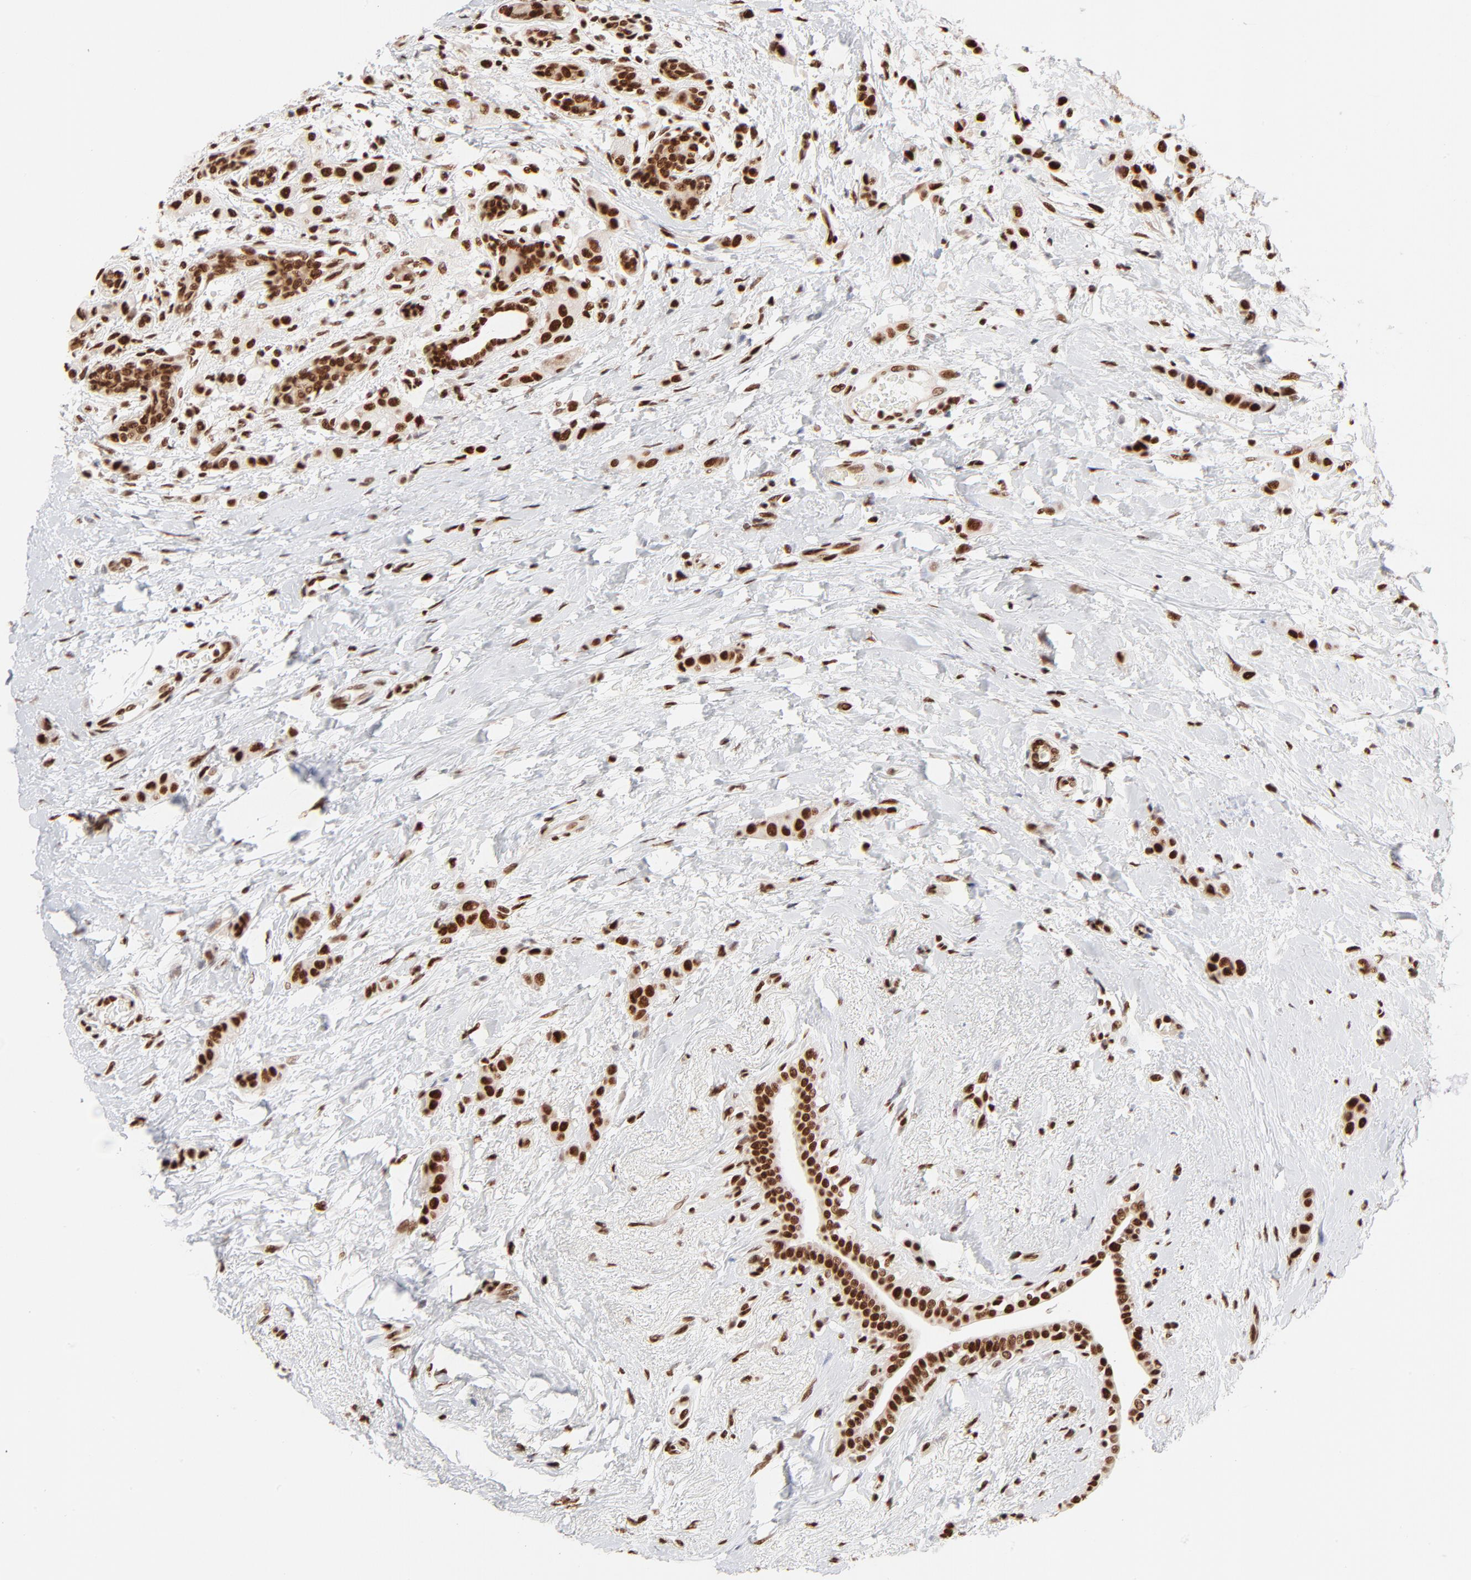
{"staining": {"intensity": "strong", "quantity": ">75%", "location": "nuclear"}, "tissue": "breast cancer", "cell_type": "Tumor cells", "image_type": "cancer", "snomed": [{"axis": "morphology", "description": "Lobular carcinoma"}, {"axis": "topography", "description": "Breast"}], "caption": "Human breast lobular carcinoma stained with a protein marker displays strong staining in tumor cells.", "gene": "TARDBP", "patient": {"sex": "female", "age": 55}}